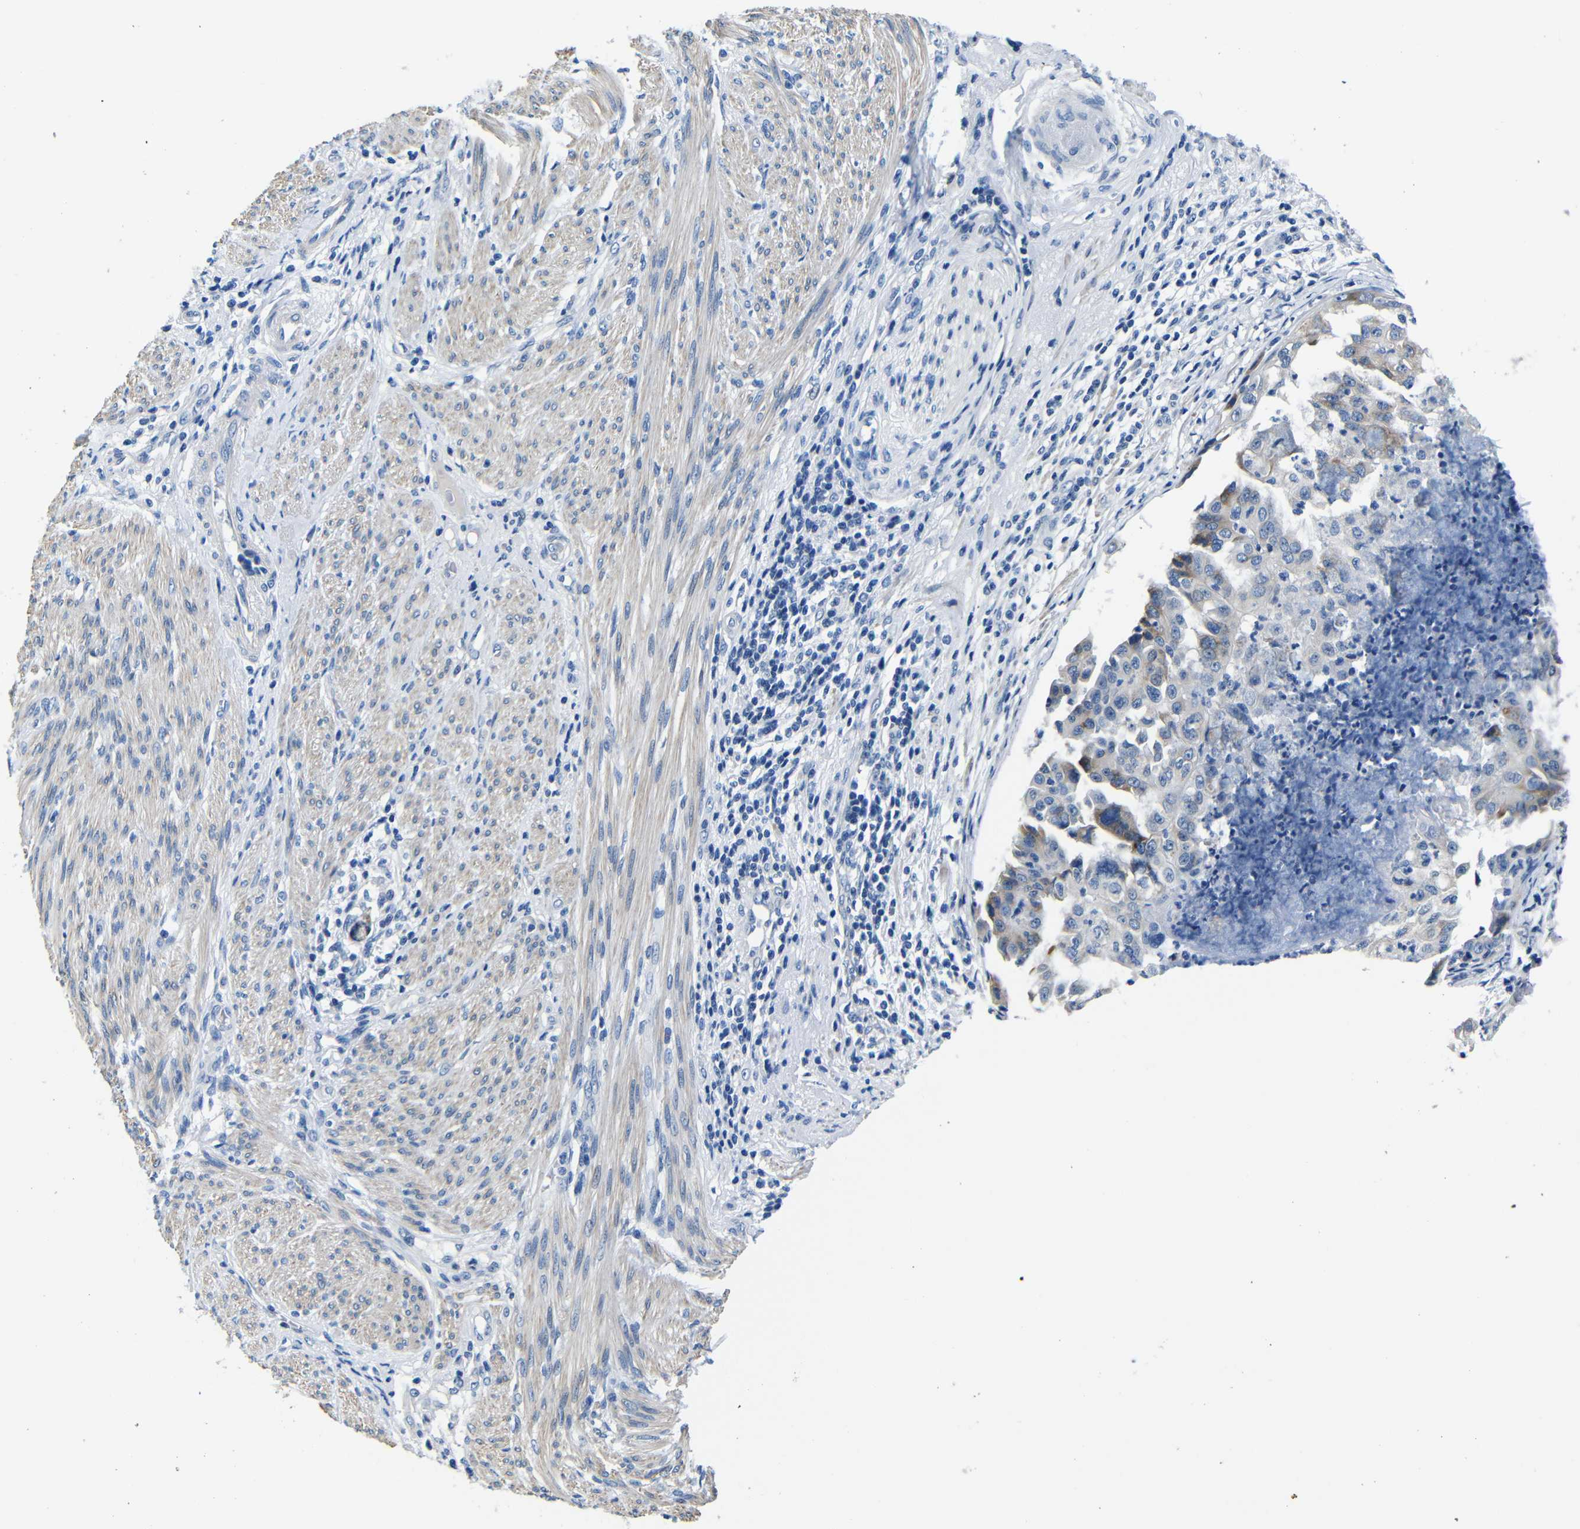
{"staining": {"intensity": "moderate", "quantity": "<25%", "location": "cytoplasmic/membranous"}, "tissue": "endometrial cancer", "cell_type": "Tumor cells", "image_type": "cancer", "snomed": [{"axis": "morphology", "description": "Adenocarcinoma, NOS"}, {"axis": "topography", "description": "Endometrium"}], "caption": "A brown stain labels moderate cytoplasmic/membranous positivity of a protein in human endometrial cancer tumor cells.", "gene": "TNFAIP1", "patient": {"sex": "female", "age": 85}}